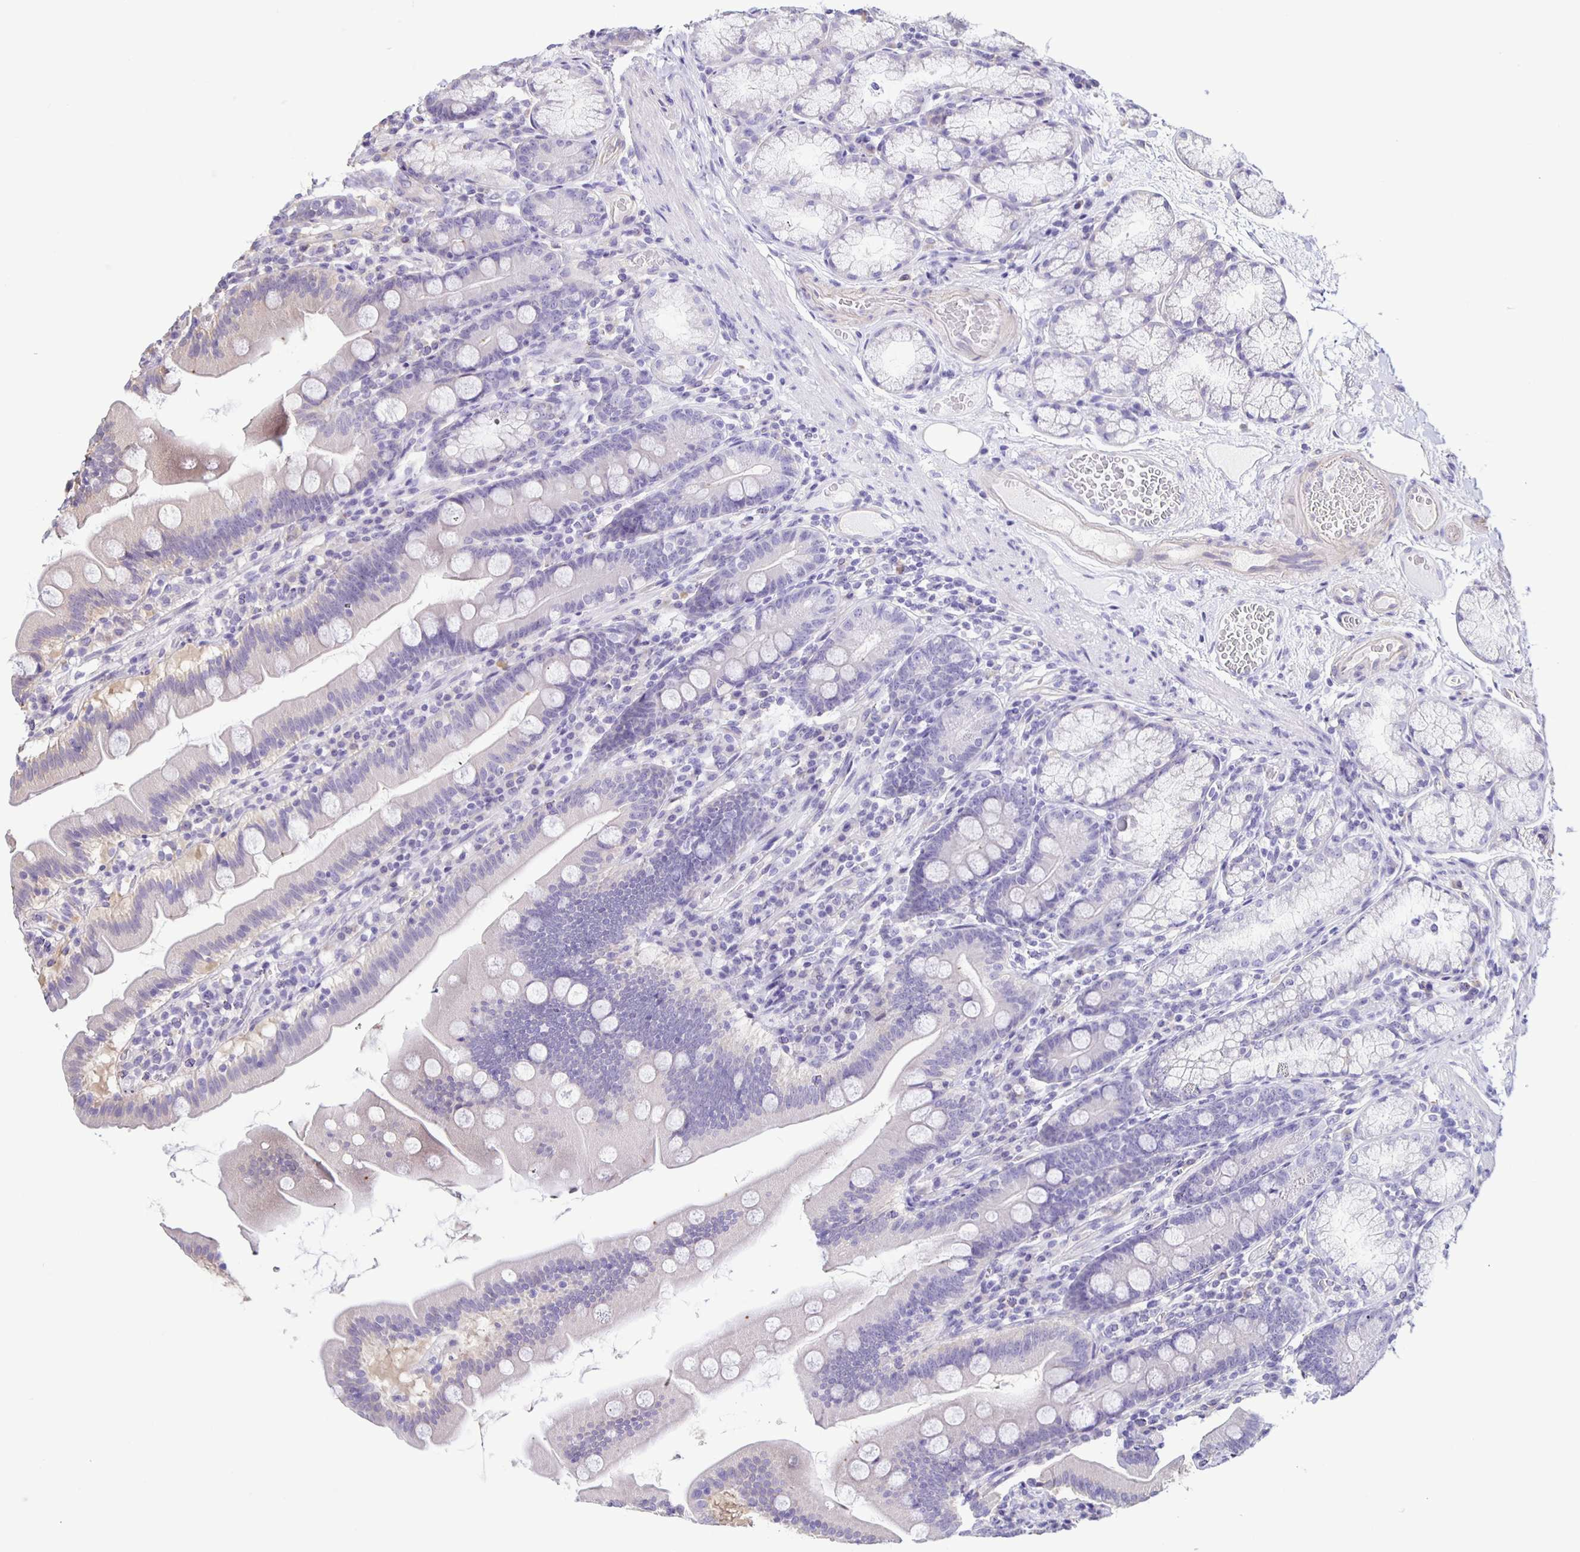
{"staining": {"intensity": "negative", "quantity": "none", "location": "none"}, "tissue": "duodenum", "cell_type": "Glandular cells", "image_type": "normal", "snomed": [{"axis": "morphology", "description": "Normal tissue, NOS"}, {"axis": "topography", "description": "Duodenum"}], "caption": "Immunohistochemical staining of unremarkable human duodenum demonstrates no significant expression in glandular cells.", "gene": "BOLL", "patient": {"sex": "female", "age": 67}}